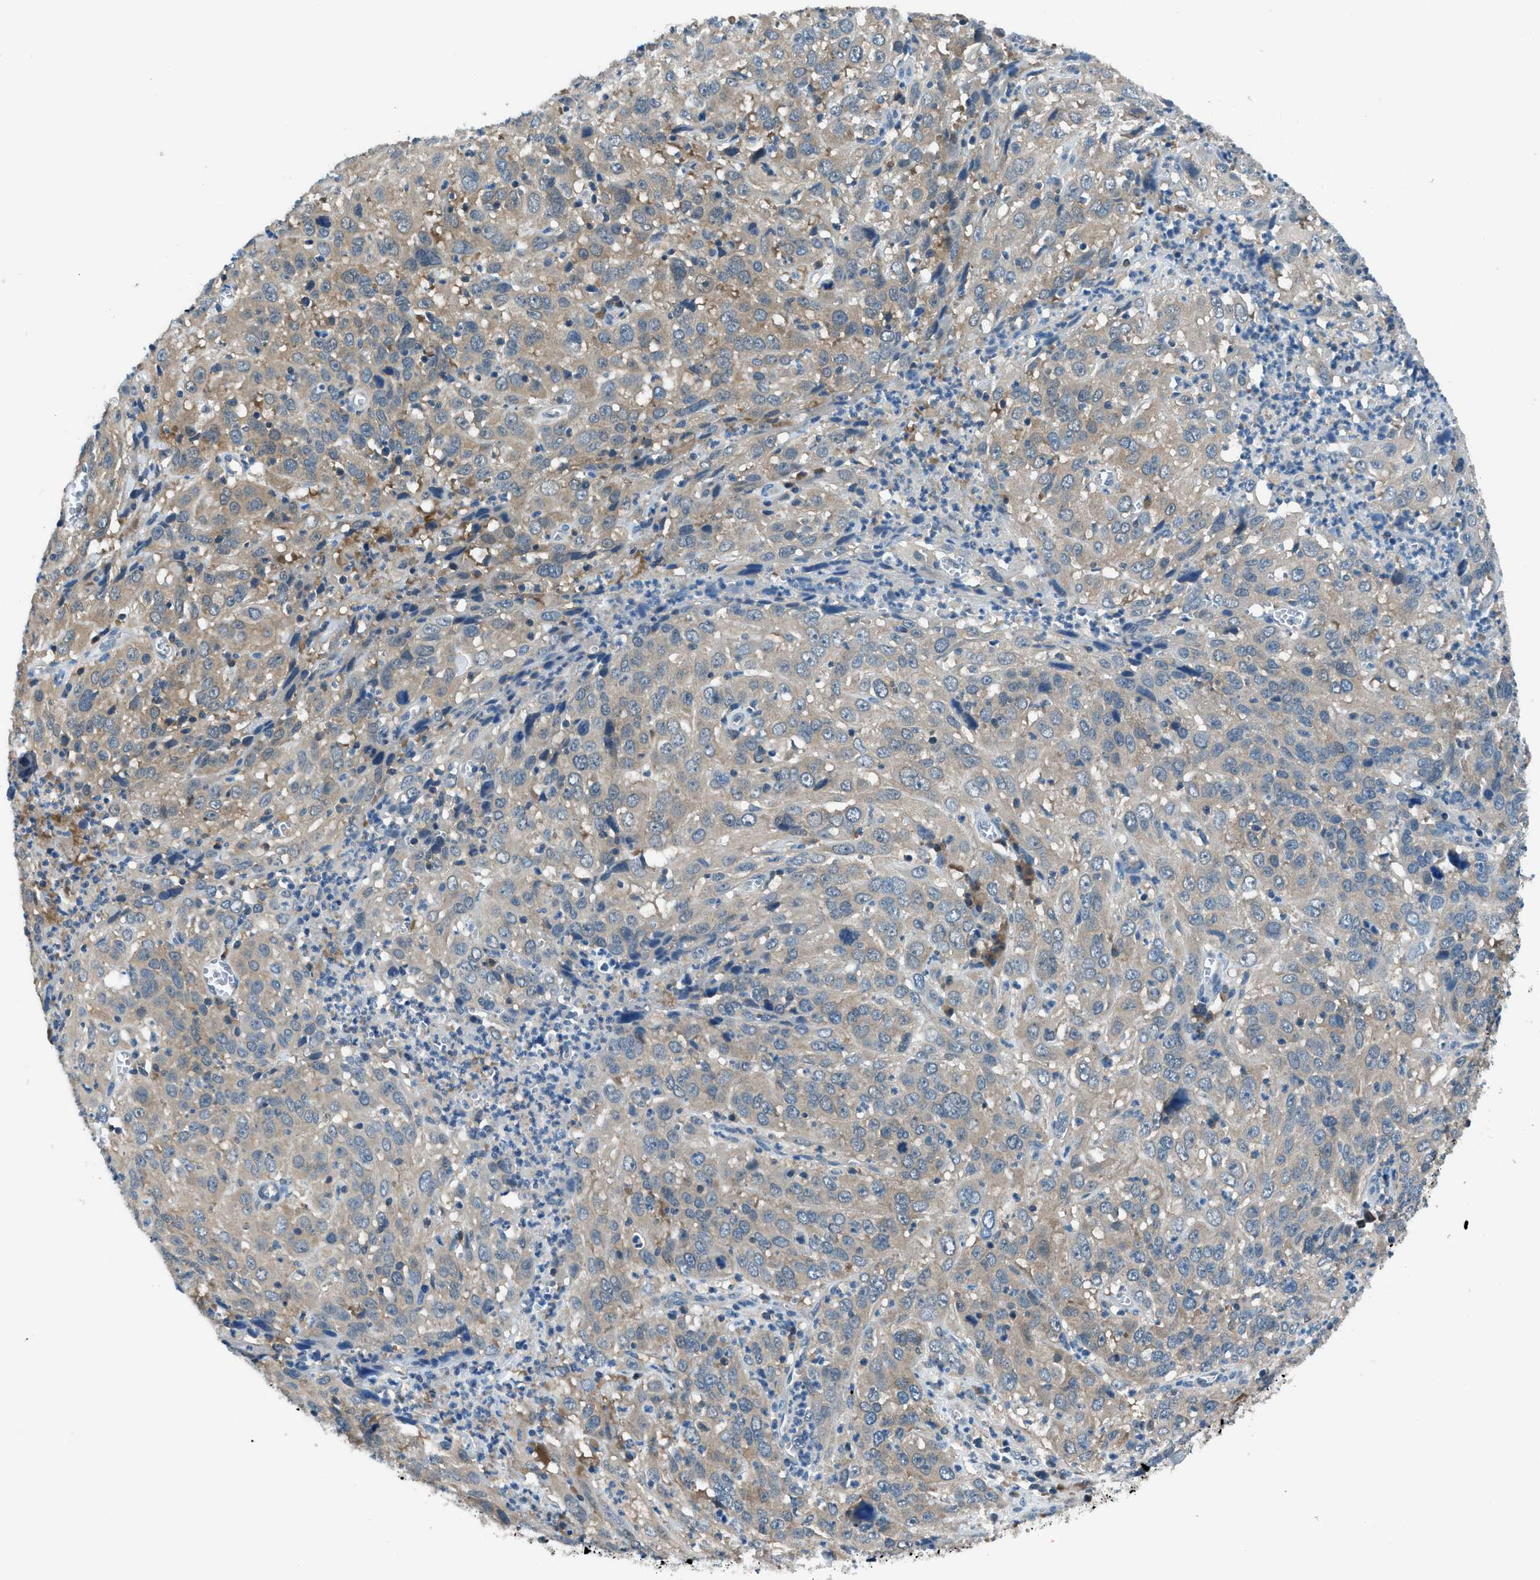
{"staining": {"intensity": "moderate", "quantity": "25%-75%", "location": "cytoplasmic/membranous"}, "tissue": "cervical cancer", "cell_type": "Tumor cells", "image_type": "cancer", "snomed": [{"axis": "morphology", "description": "Squamous cell carcinoma, NOS"}, {"axis": "topography", "description": "Cervix"}], "caption": "Tumor cells show moderate cytoplasmic/membranous expression in approximately 25%-75% of cells in cervical cancer.", "gene": "ACP1", "patient": {"sex": "female", "age": 32}}